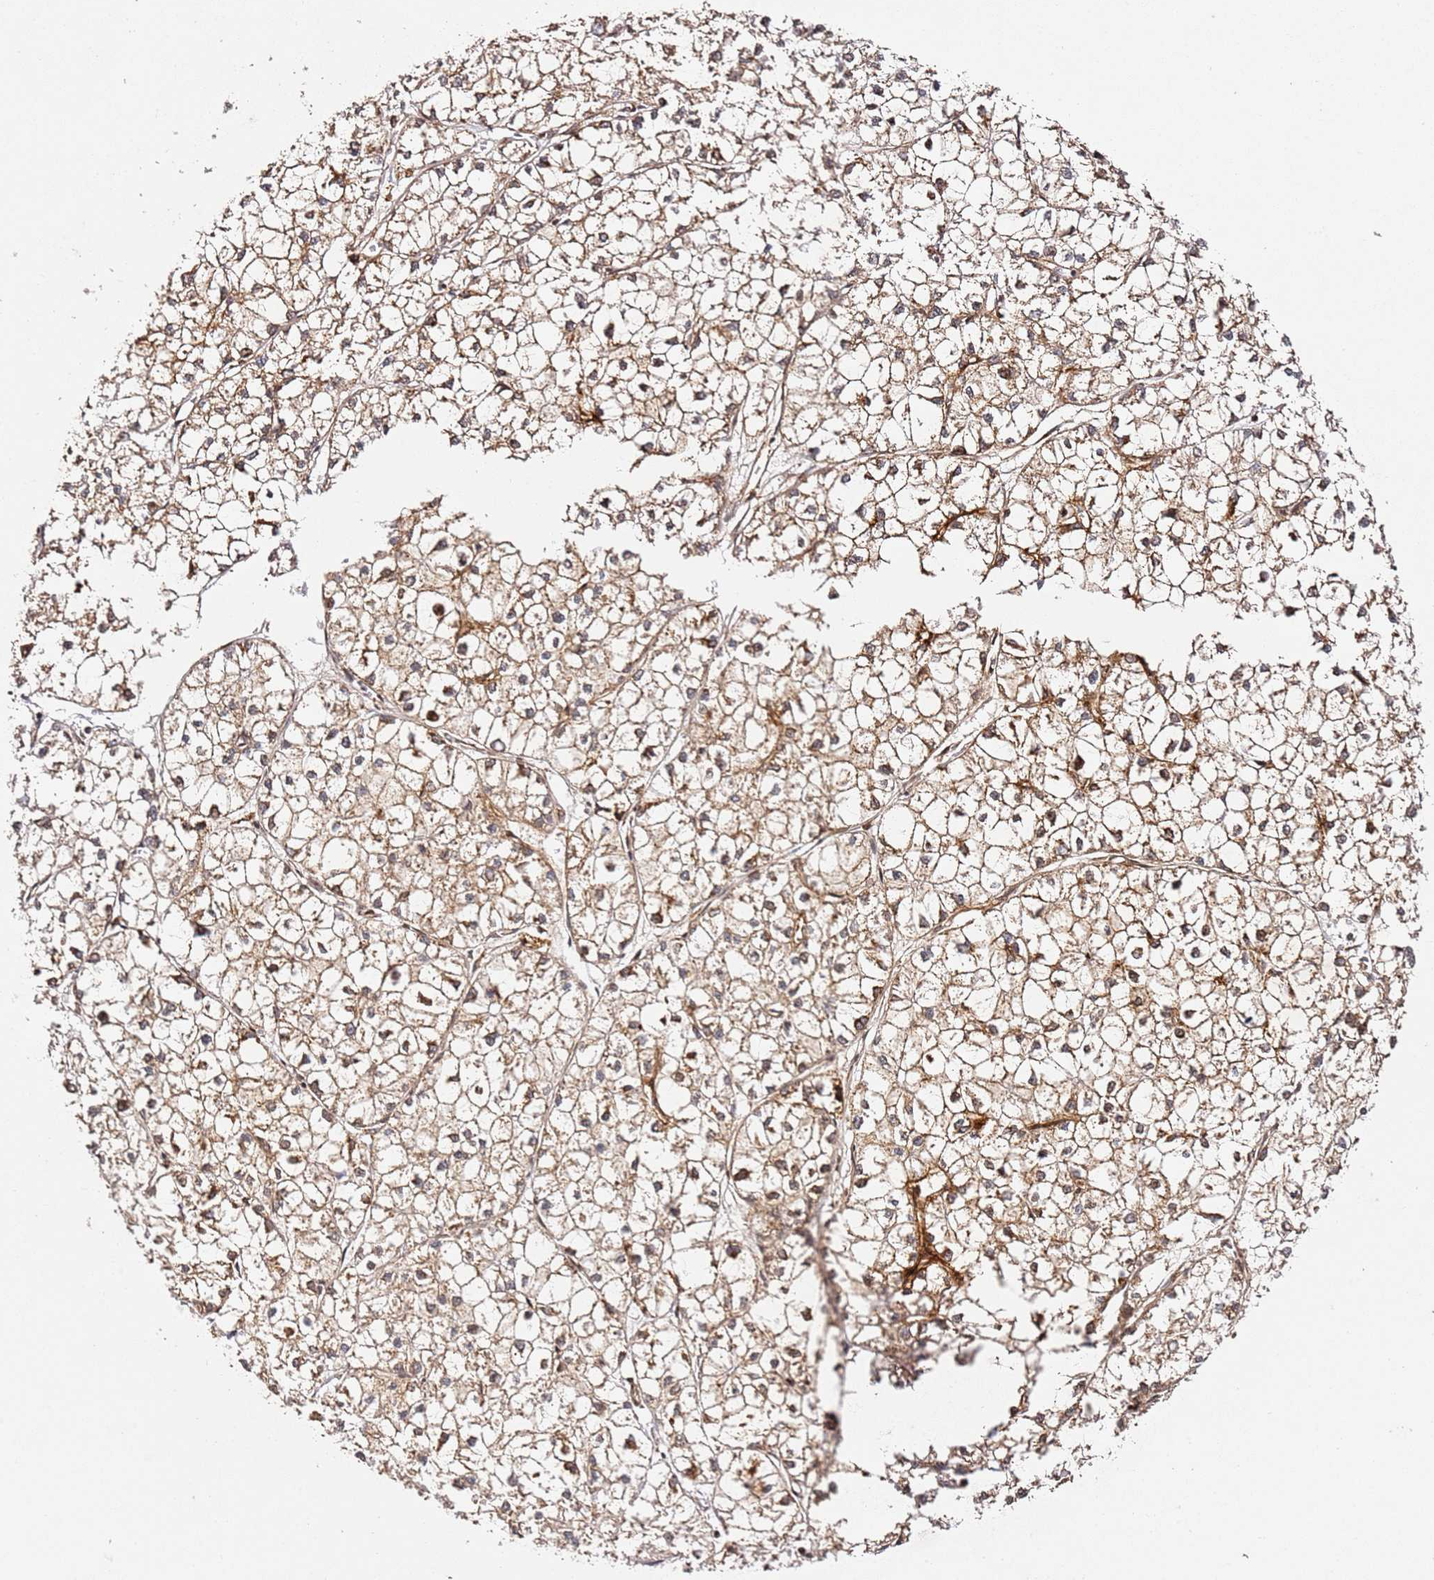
{"staining": {"intensity": "moderate", "quantity": ">75%", "location": "cytoplasmic/membranous,nuclear"}, "tissue": "liver cancer", "cell_type": "Tumor cells", "image_type": "cancer", "snomed": [{"axis": "morphology", "description": "Carcinoma, Hepatocellular, NOS"}, {"axis": "topography", "description": "Liver"}], "caption": "Human liver cancer (hepatocellular carcinoma) stained with a protein marker displays moderate staining in tumor cells.", "gene": "SMOX", "patient": {"sex": "female", "age": 43}}